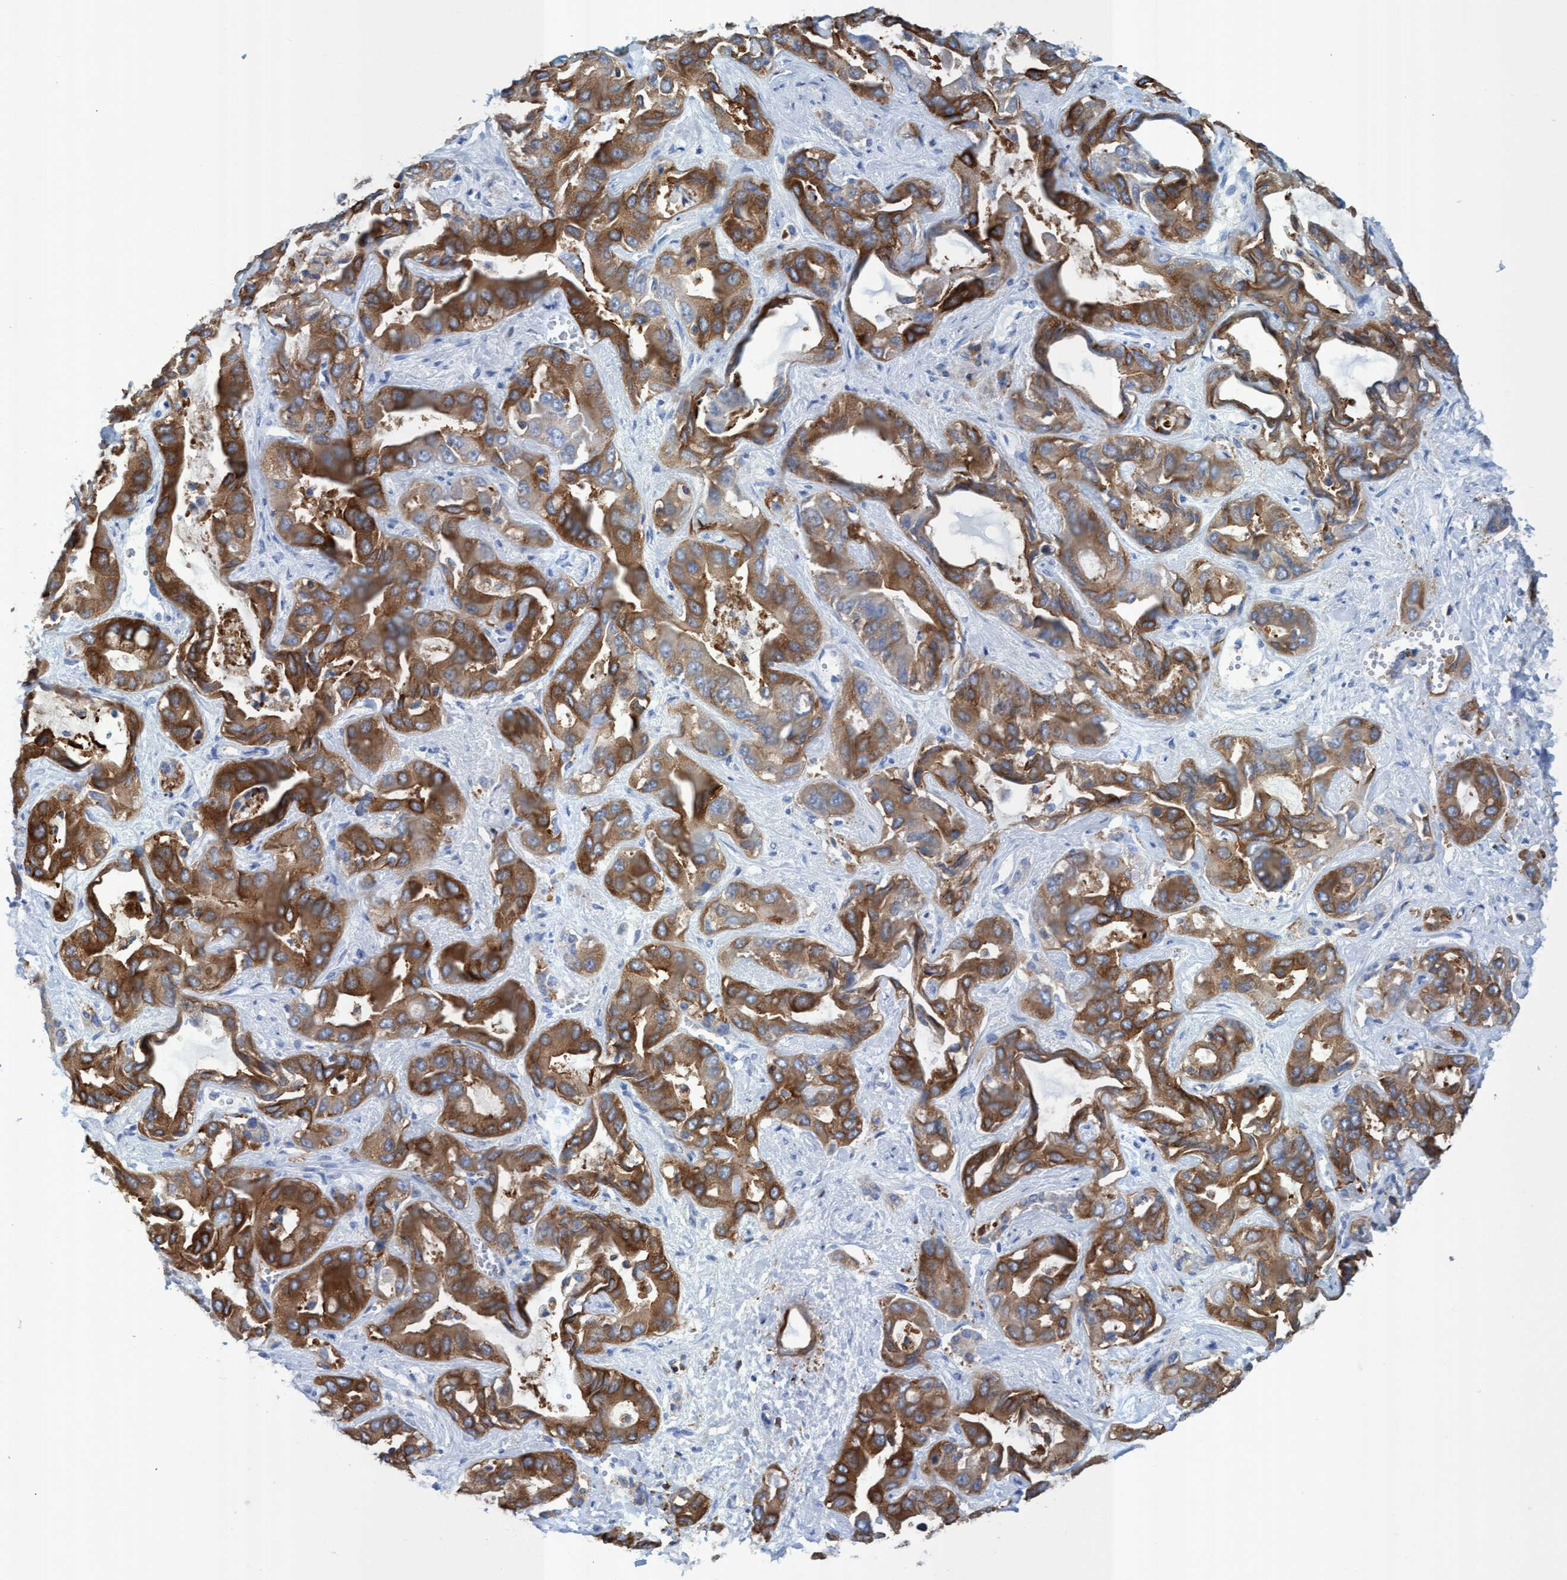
{"staining": {"intensity": "moderate", "quantity": ">75%", "location": "cytoplasmic/membranous"}, "tissue": "liver cancer", "cell_type": "Tumor cells", "image_type": "cancer", "snomed": [{"axis": "morphology", "description": "Cholangiocarcinoma"}, {"axis": "topography", "description": "Liver"}], "caption": "Cholangiocarcinoma (liver) tissue demonstrates moderate cytoplasmic/membranous positivity in approximately >75% of tumor cells, visualized by immunohistochemistry.", "gene": "EZR", "patient": {"sex": "female", "age": 52}}